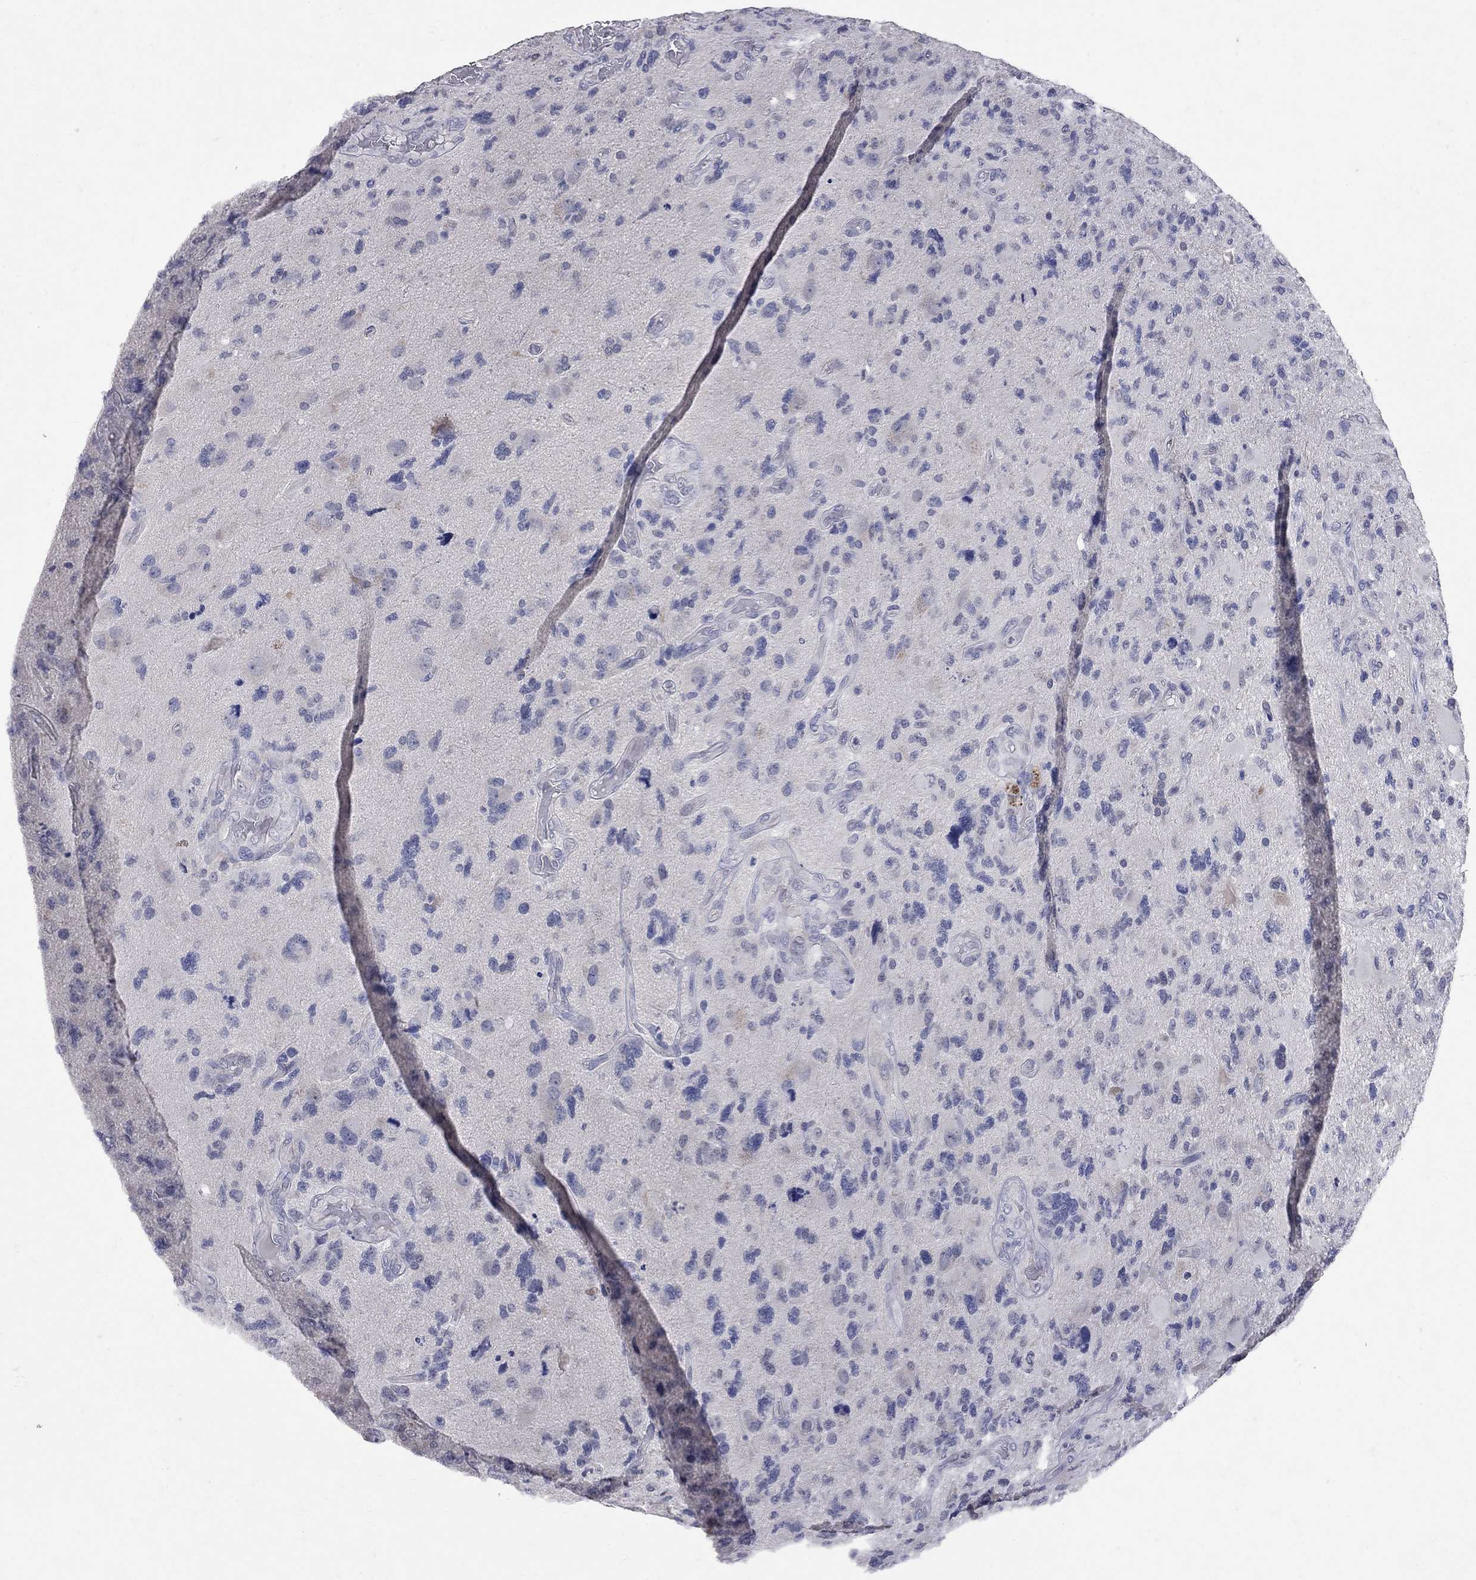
{"staining": {"intensity": "negative", "quantity": "none", "location": "none"}, "tissue": "glioma", "cell_type": "Tumor cells", "image_type": "cancer", "snomed": [{"axis": "morphology", "description": "Glioma, malignant, High grade"}, {"axis": "topography", "description": "Cerebral cortex"}], "caption": "The IHC image has no significant staining in tumor cells of high-grade glioma (malignant) tissue.", "gene": "NOS2", "patient": {"sex": "male", "age": 70}}